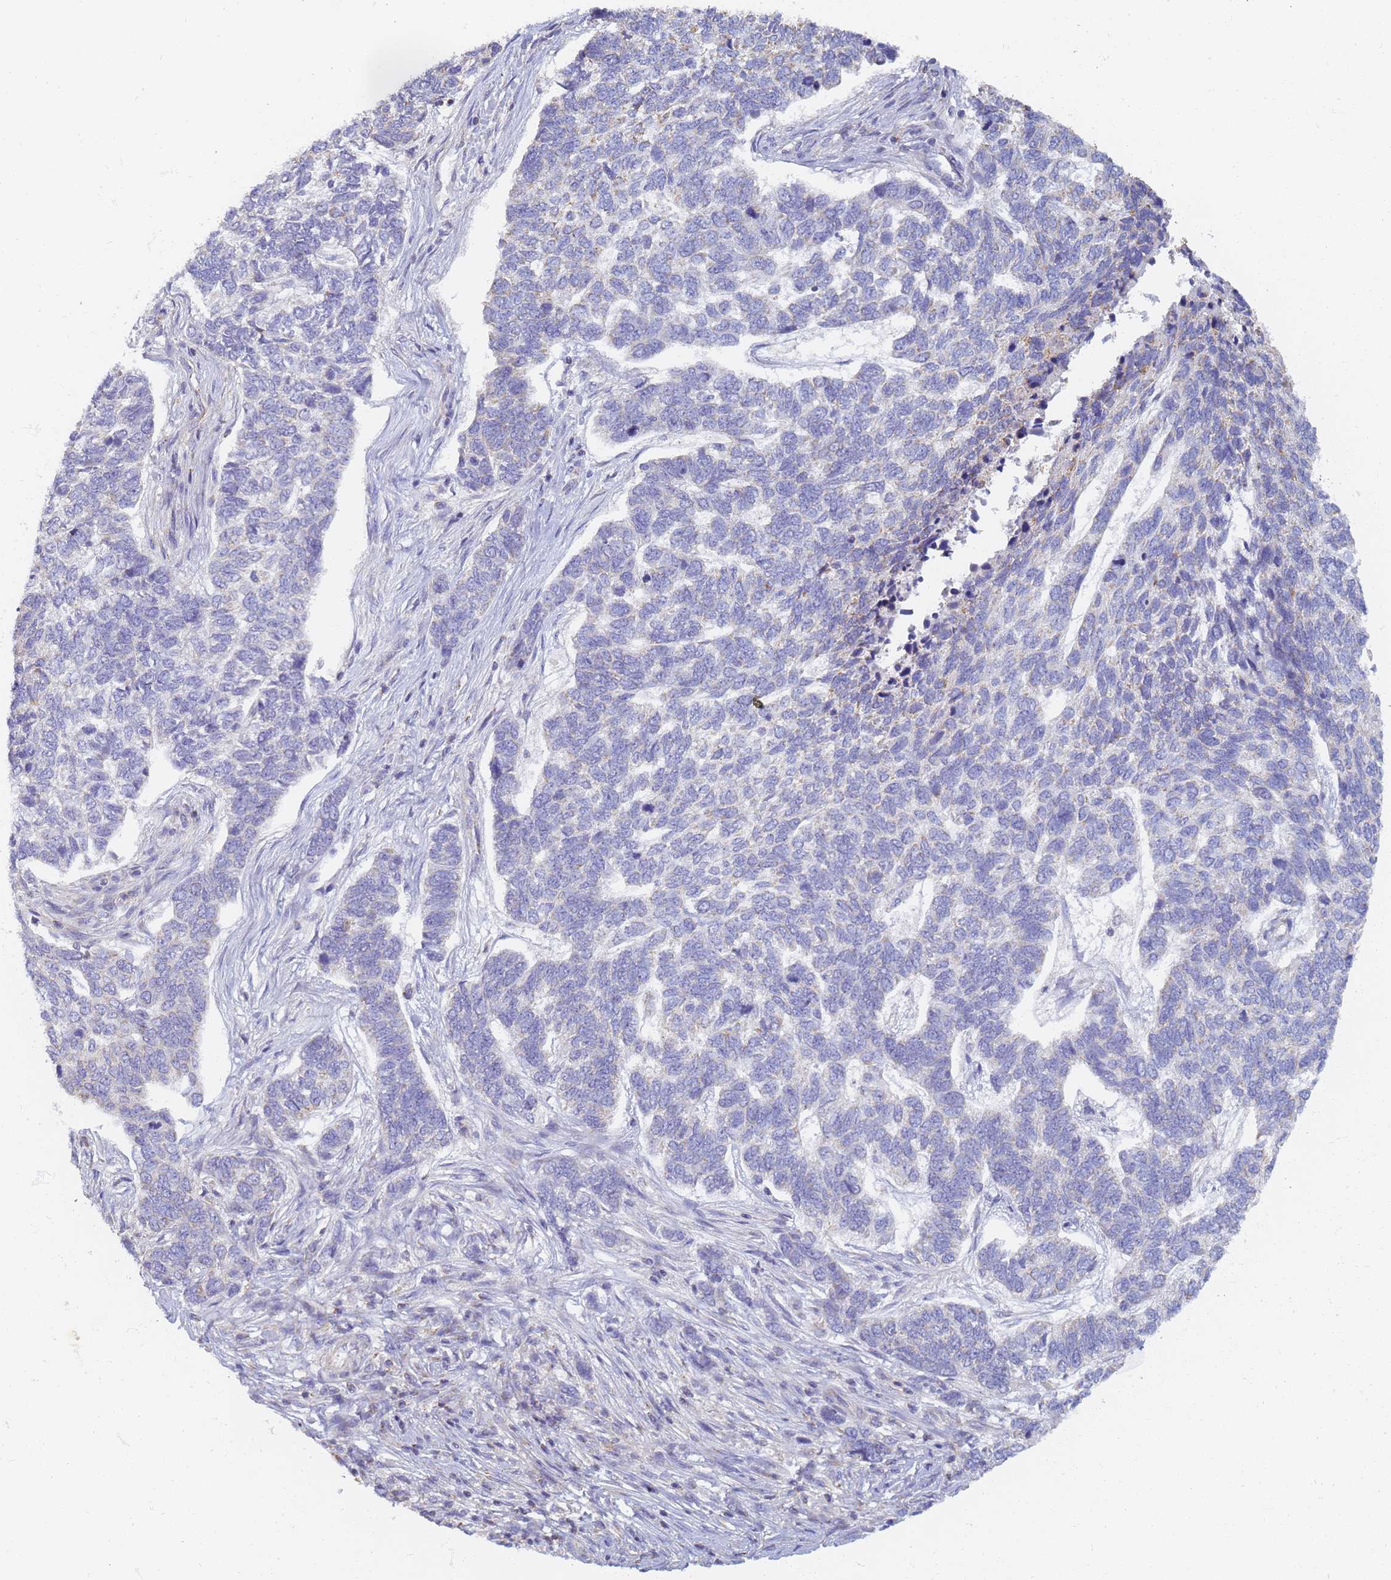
{"staining": {"intensity": "negative", "quantity": "none", "location": "none"}, "tissue": "skin cancer", "cell_type": "Tumor cells", "image_type": "cancer", "snomed": [{"axis": "morphology", "description": "Basal cell carcinoma"}, {"axis": "topography", "description": "Skin"}], "caption": "Immunohistochemistry (IHC) photomicrograph of skin basal cell carcinoma stained for a protein (brown), which demonstrates no expression in tumor cells. (DAB (3,3'-diaminobenzidine) immunohistochemistry (IHC) visualized using brightfield microscopy, high magnification).", "gene": "UTP23", "patient": {"sex": "female", "age": 65}}